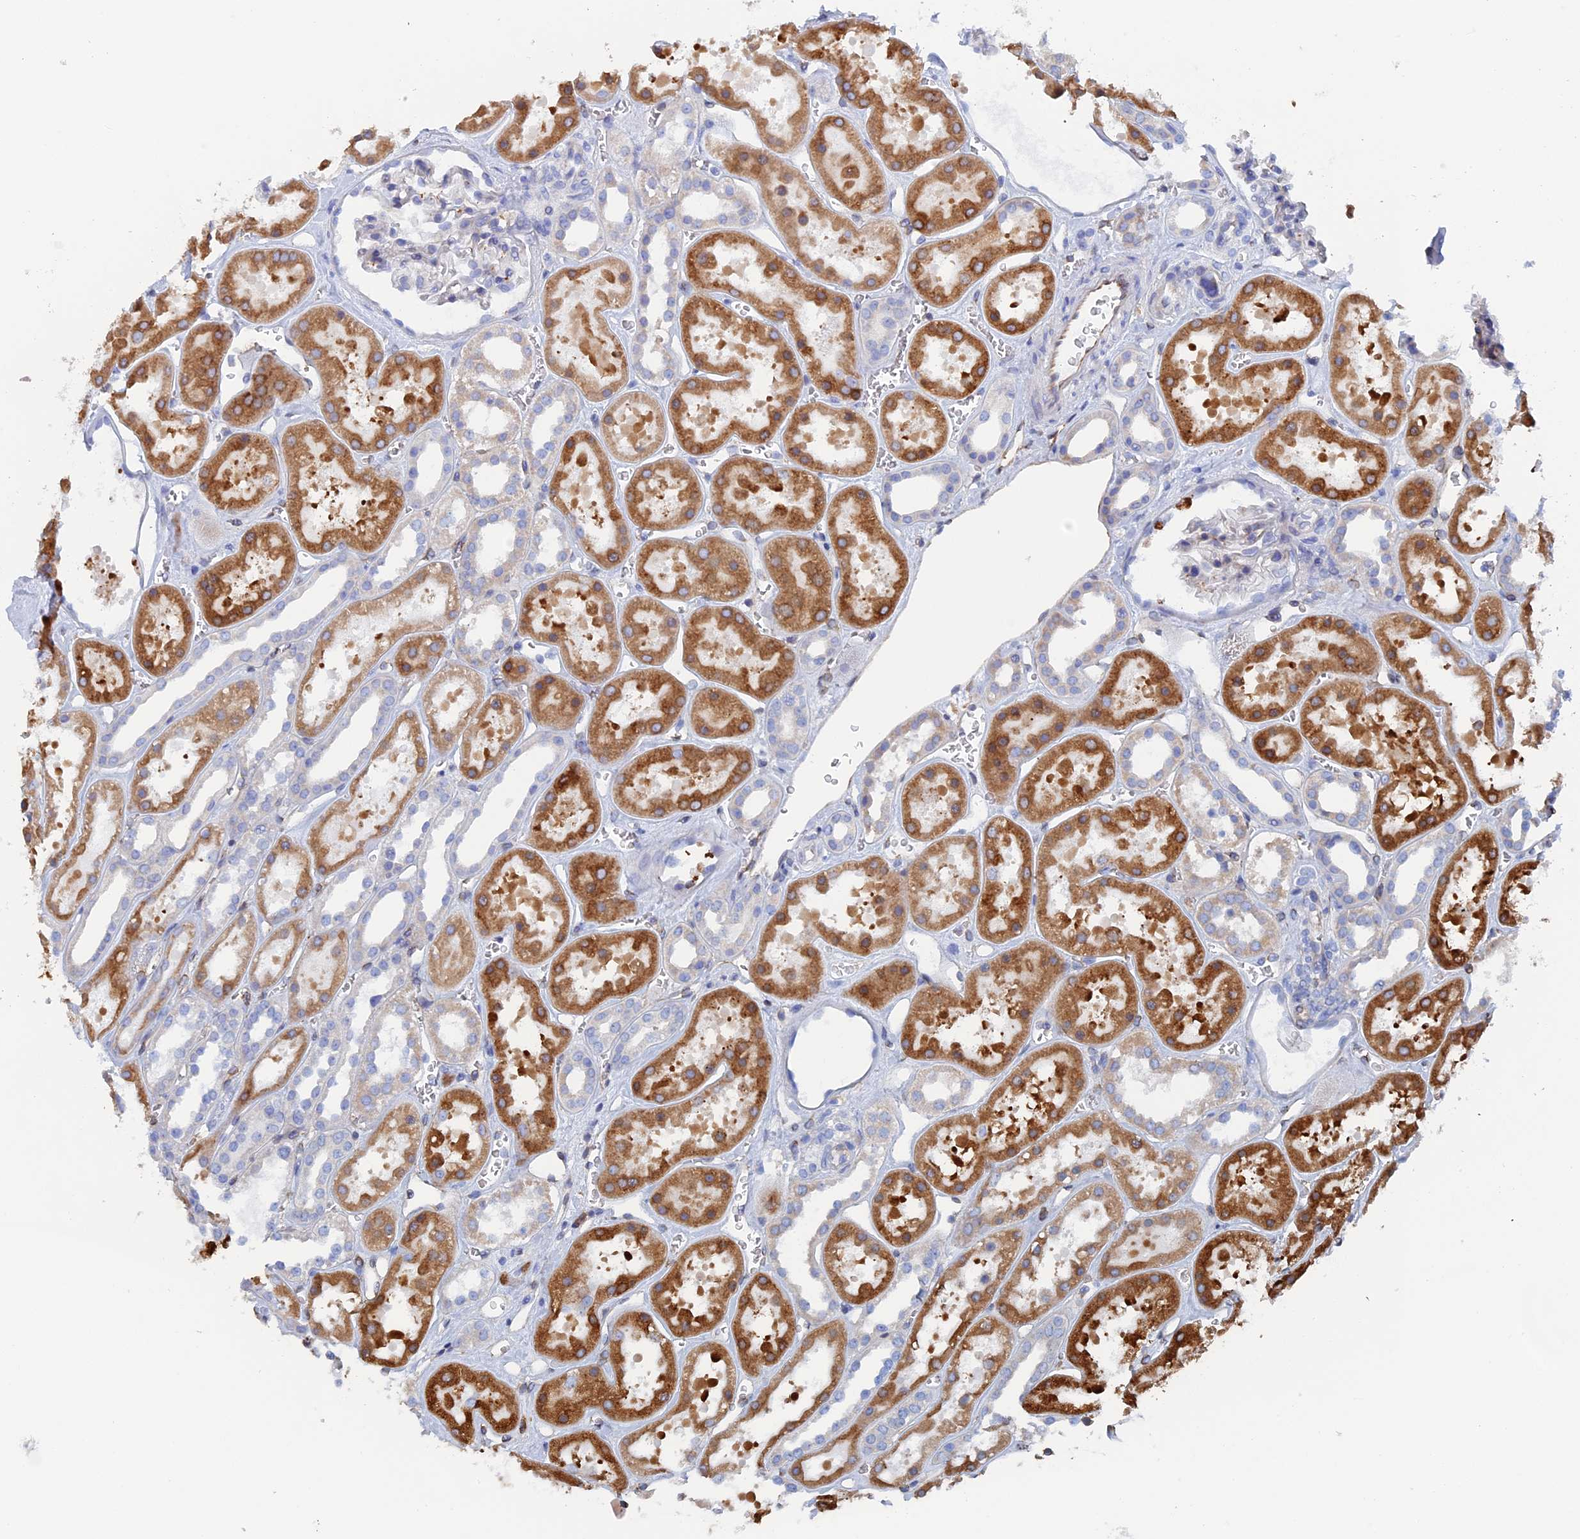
{"staining": {"intensity": "negative", "quantity": "none", "location": "none"}, "tissue": "kidney", "cell_type": "Cells in glomeruli", "image_type": "normal", "snomed": [{"axis": "morphology", "description": "Normal tissue, NOS"}, {"axis": "topography", "description": "Kidney"}], "caption": "IHC image of normal kidney: human kidney stained with DAB reveals no significant protein positivity in cells in glomeruli.", "gene": "COG7", "patient": {"sex": "female", "age": 41}}